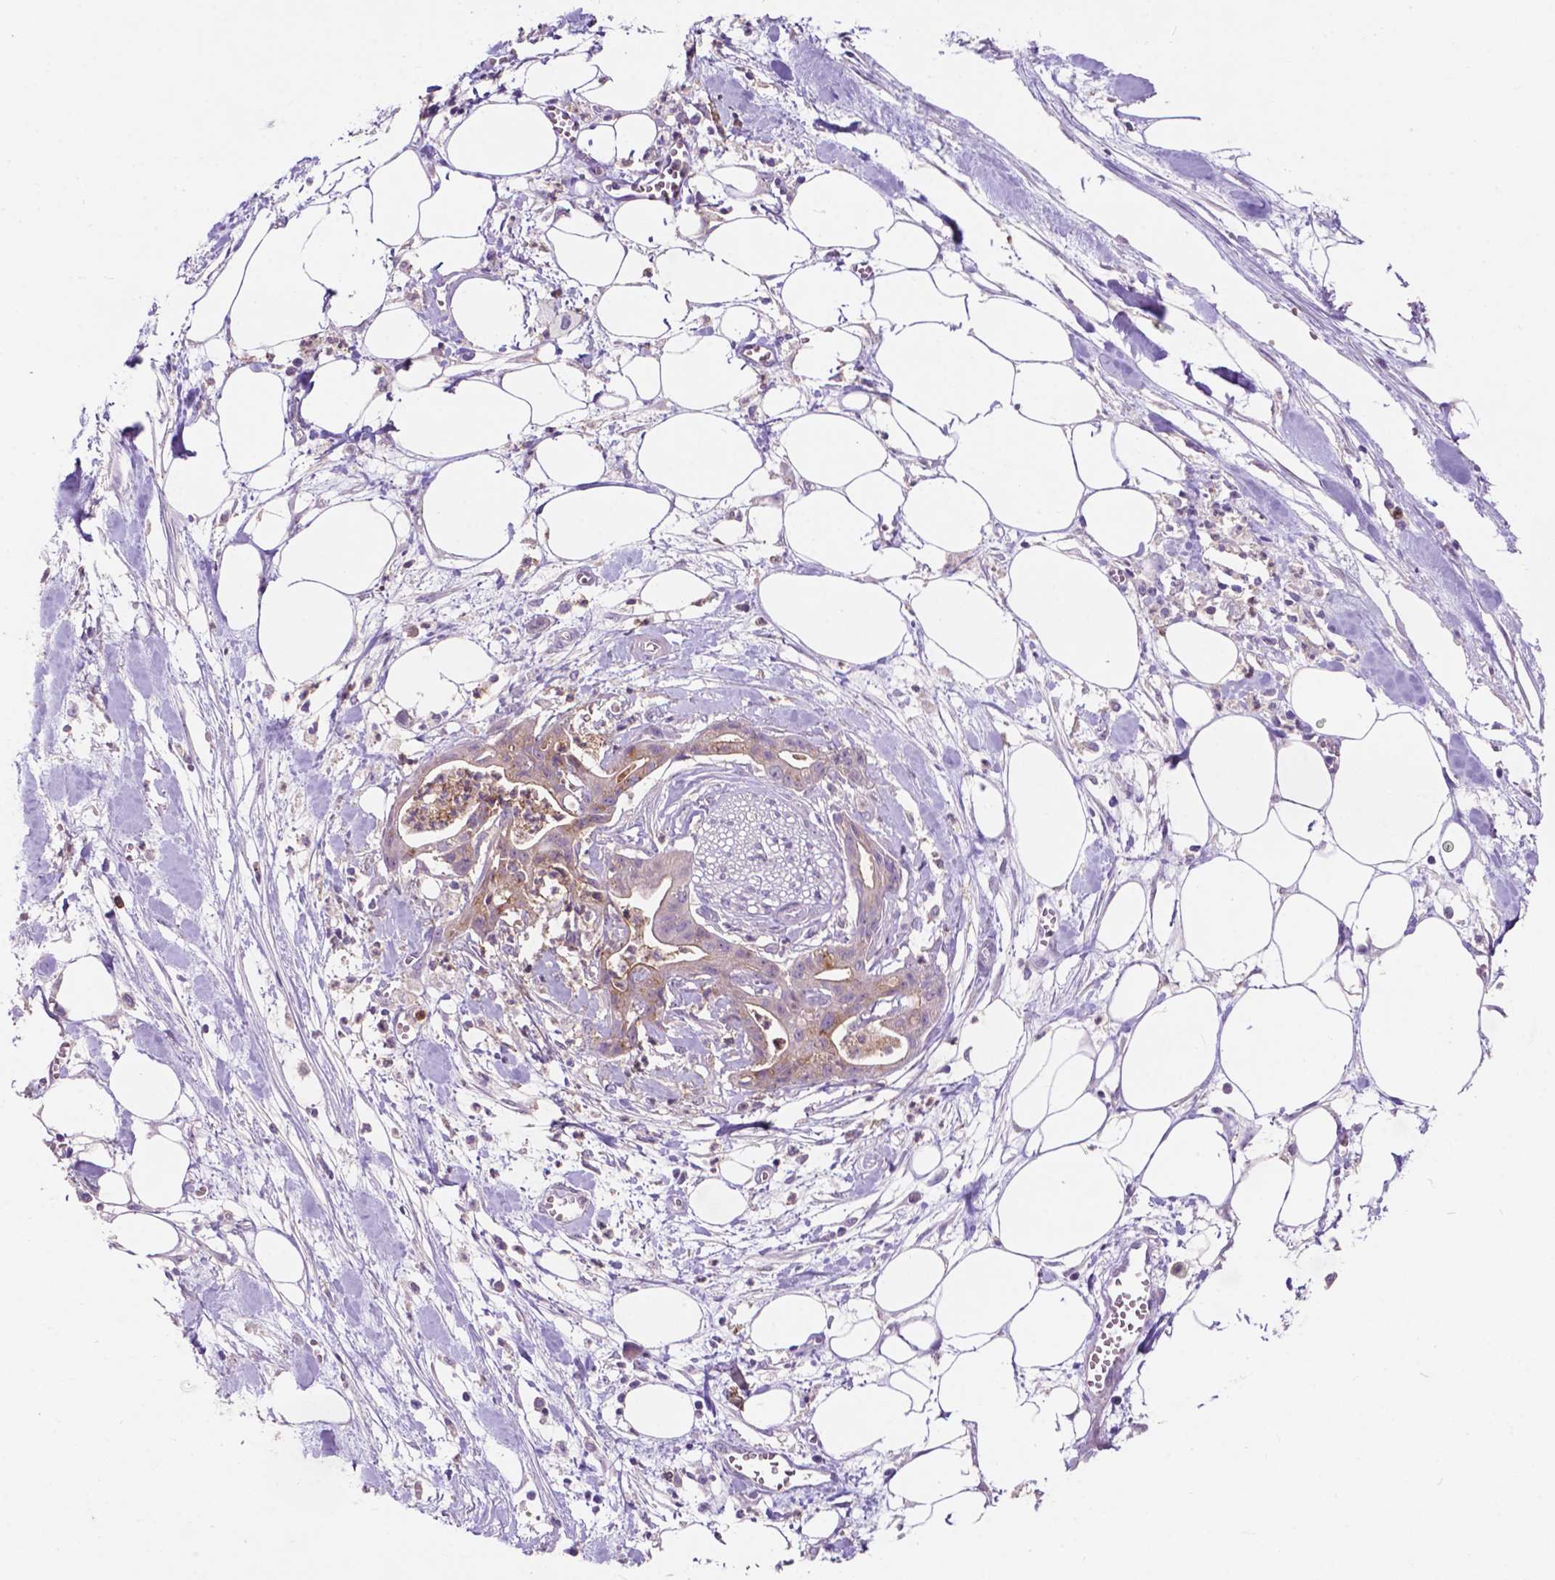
{"staining": {"intensity": "negative", "quantity": "none", "location": "none"}, "tissue": "pancreatic cancer", "cell_type": "Tumor cells", "image_type": "cancer", "snomed": [{"axis": "morphology", "description": "Normal tissue, NOS"}, {"axis": "morphology", "description": "Adenocarcinoma, NOS"}, {"axis": "topography", "description": "Lymph node"}, {"axis": "topography", "description": "Pancreas"}], "caption": "Immunohistochemistry photomicrograph of human adenocarcinoma (pancreatic) stained for a protein (brown), which displays no expression in tumor cells.", "gene": "PLSCR1", "patient": {"sex": "female", "age": 58}}